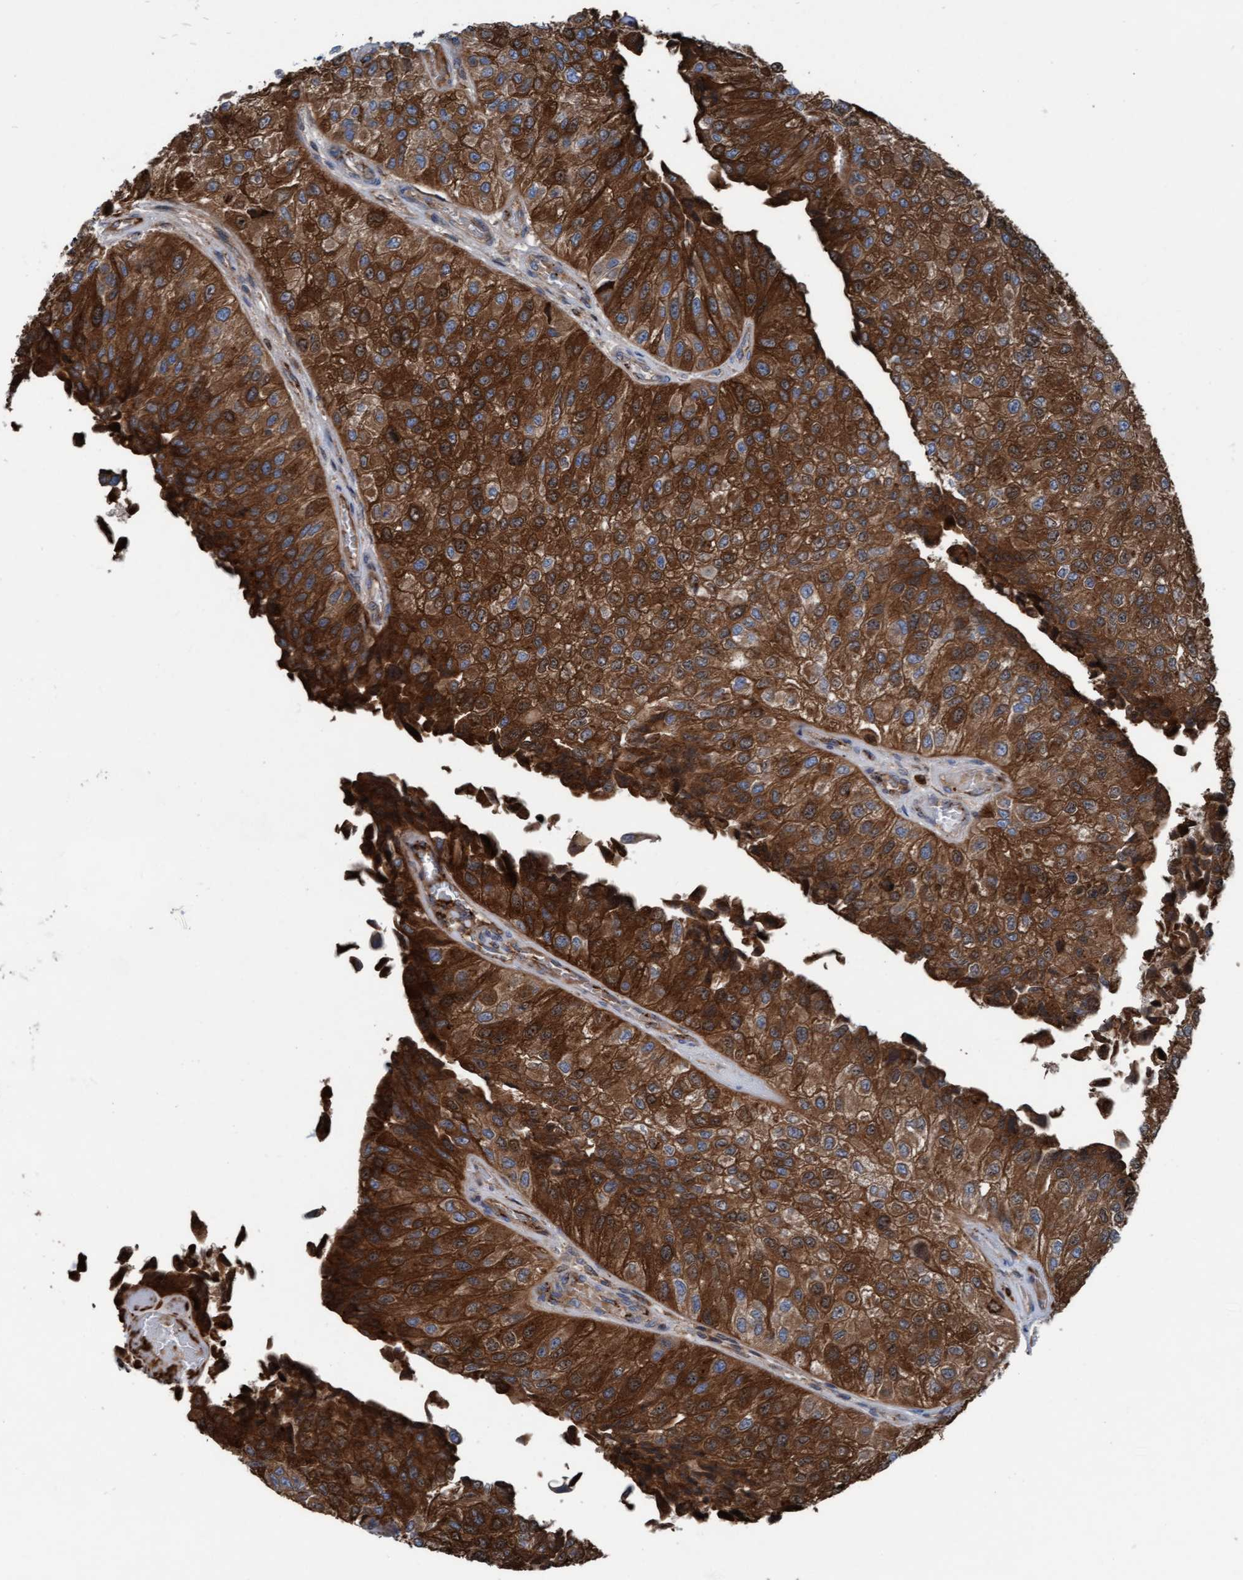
{"staining": {"intensity": "strong", "quantity": ">75%", "location": "cytoplasmic/membranous"}, "tissue": "urothelial cancer", "cell_type": "Tumor cells", "image_type": "cancer", "snomed": [{"axis": "morphology", "description": "Urothelial carcinoma, High grade"}, {"axis": "topography", "description": "Kidney"}, {"axis": "topography", "description": "Urinary bladder"}], "caption": "Immunohistochemical staining of urothelial cancer exhibits high levels of strong cytoplasmic/membranous protein staining in about >75% of tumor cells. The protein is stained brown, and the nuclei are stained in blue (DAB IHC with brightfield microscopy, high magnification).", "gene": "KLHL26", "patient": {"sex": "male", "age": 77}}